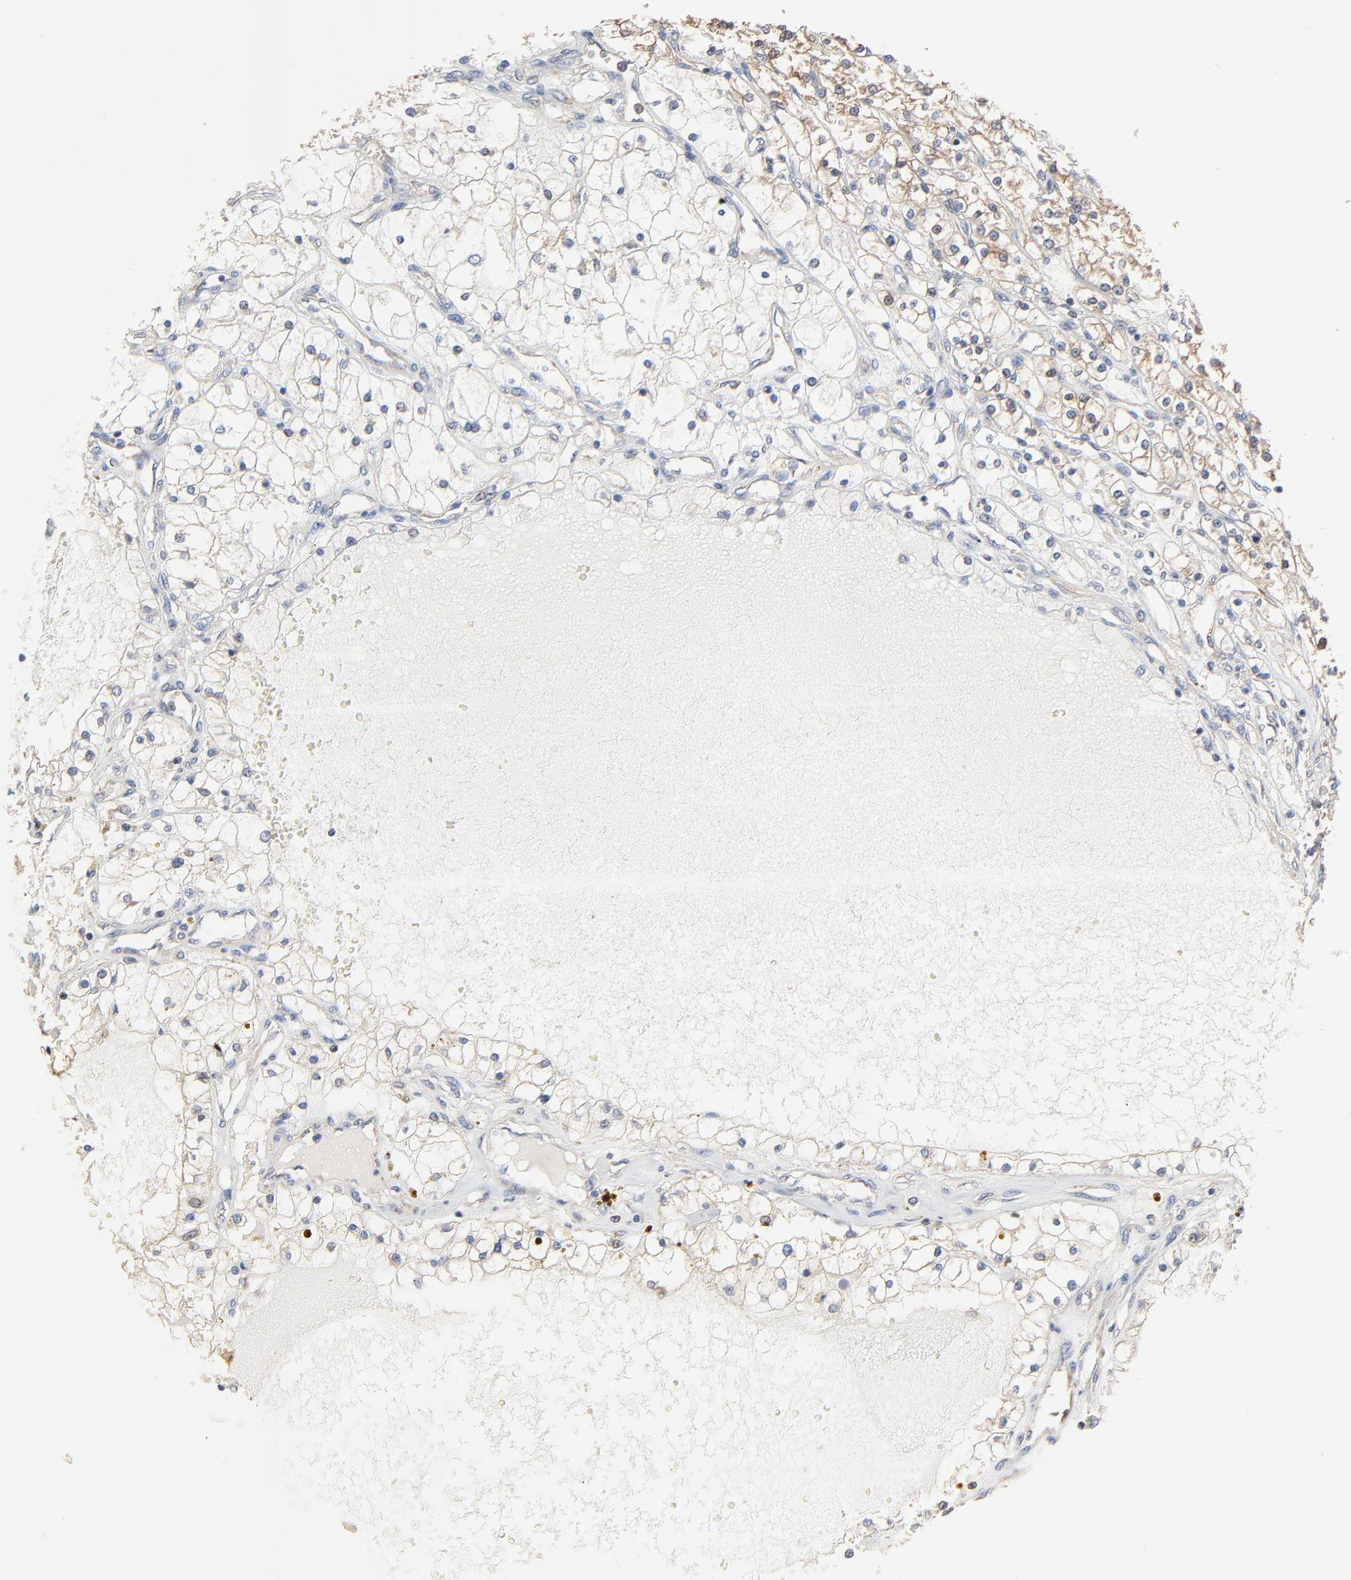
{"staining": {"intensity": "weak", "quantity": "25%-75%", "location": "cytoplasmic/membranous"}, "tissue": "renal cancer", "cell_type": "Tumor cells", "image_type": "cancer", "snomed": [{"axis": "morphology", "description": "Adenocarcinoma, NOS"}, {"axis": "topography", "description": "Kidney"}], "caption": "Renal cancer stained for a protein demonstrates weak cytoplasmic/membranous positivity in tumor cells. The staining was performed using DAB, with brown indicating positive protein expression. Nuclei are stained blue with hematoxylin.", "gene": "NXF3", "patient": {"sex": "male", "age": 61}}